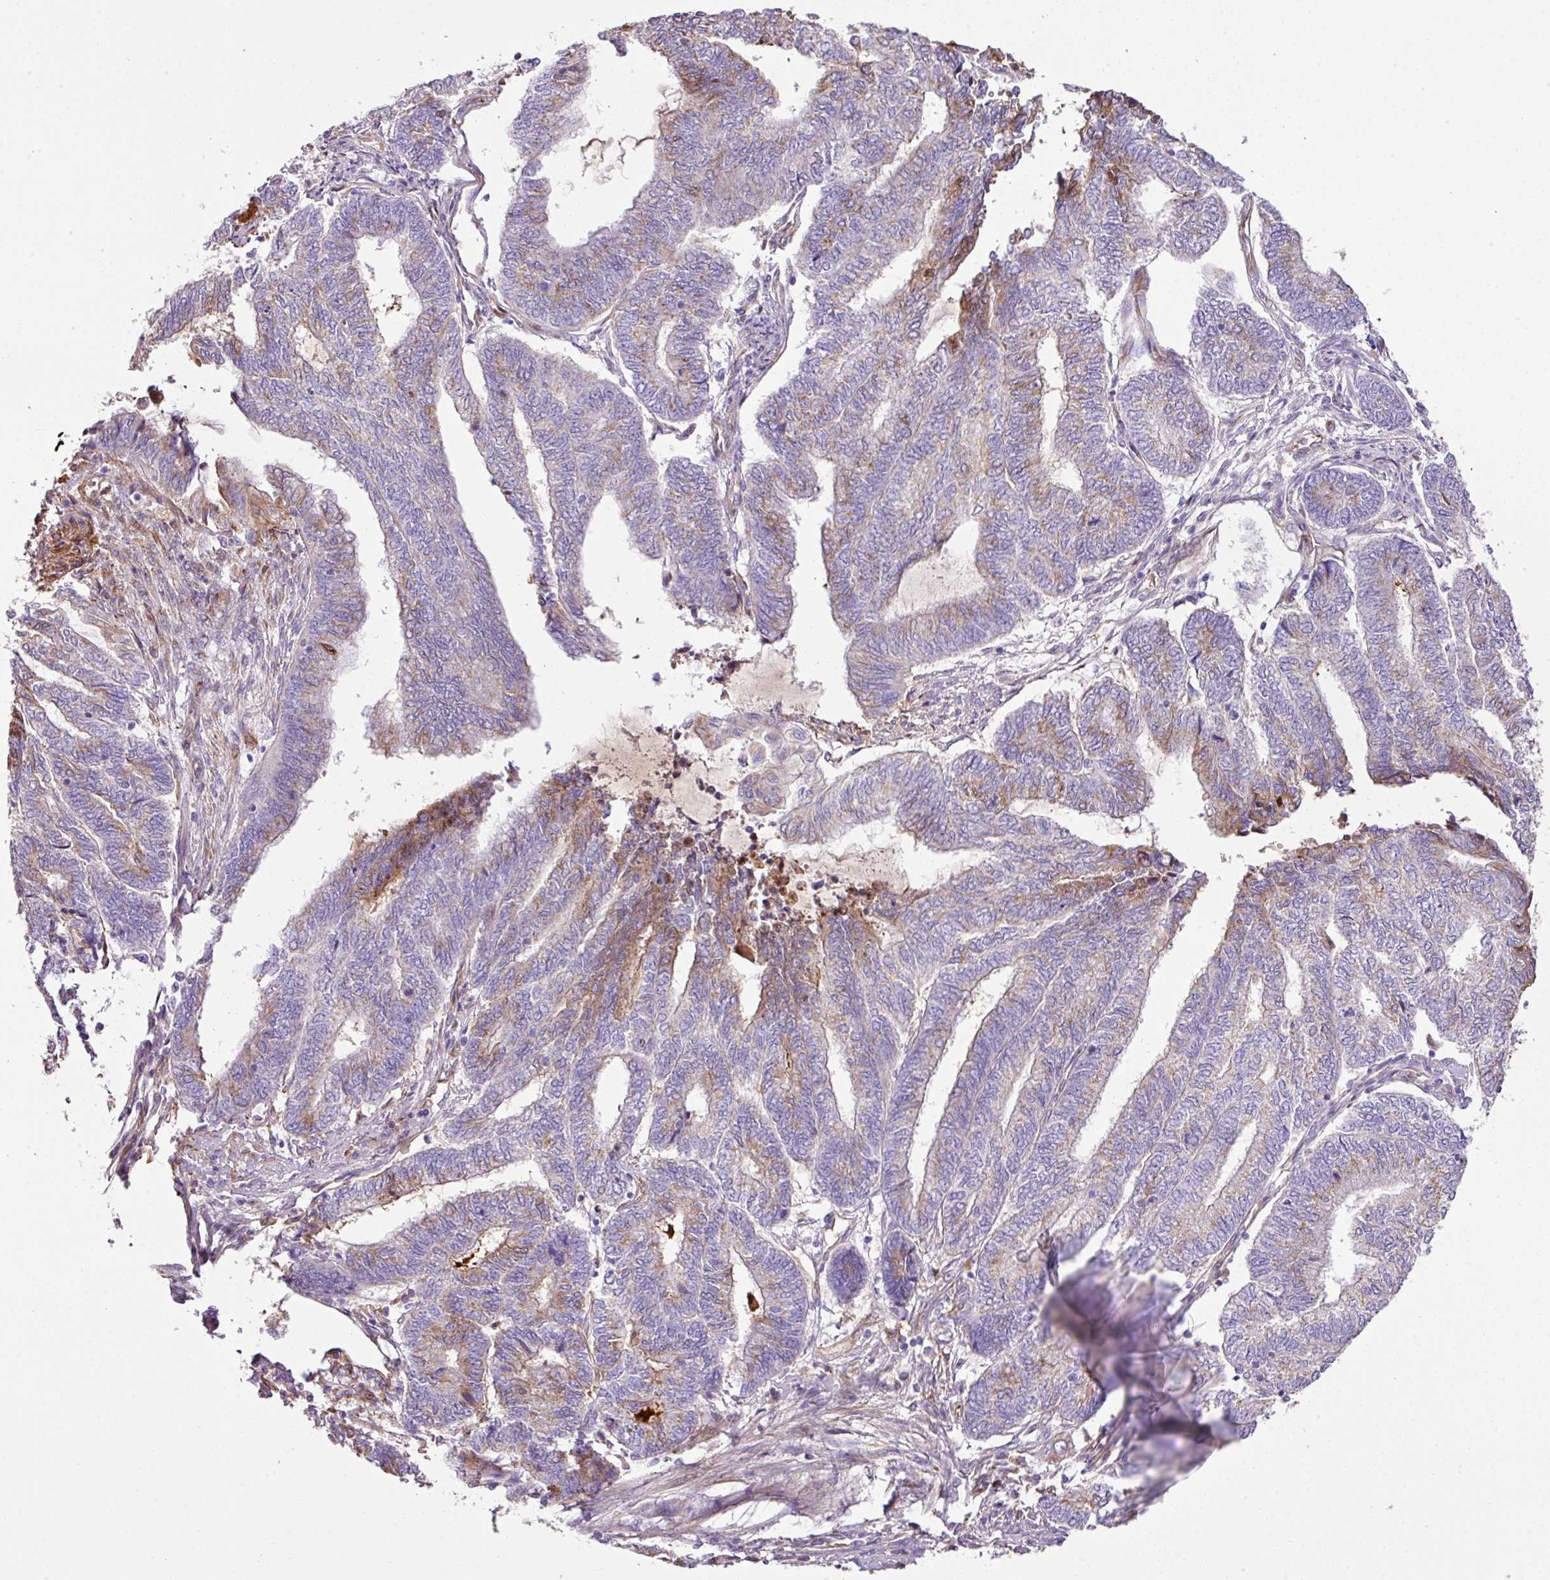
{"staining": {"intensity": "moderate", "quantity": "<25%", "location": "cytoplasmic/membranous"}, "tissue": "endometrial cancer", "cell_type": "Tumor cells", "image_type": "cancer", "snomed": [{"axis": "morphology", "description": "Adenocarcinoma, NOS"}, {"axis": "topography", "description": "Uterus"}, {"axis": "topography", "description": "Endometrium"}], "caption": "This is a photomicrograph of IHC staining of endometrial cancer, which shows moderate staining in the cytoplasmic/membranous of tumor cells.", "gene": "CTXN2", "patient": {"sex": "female", "age": 70}}